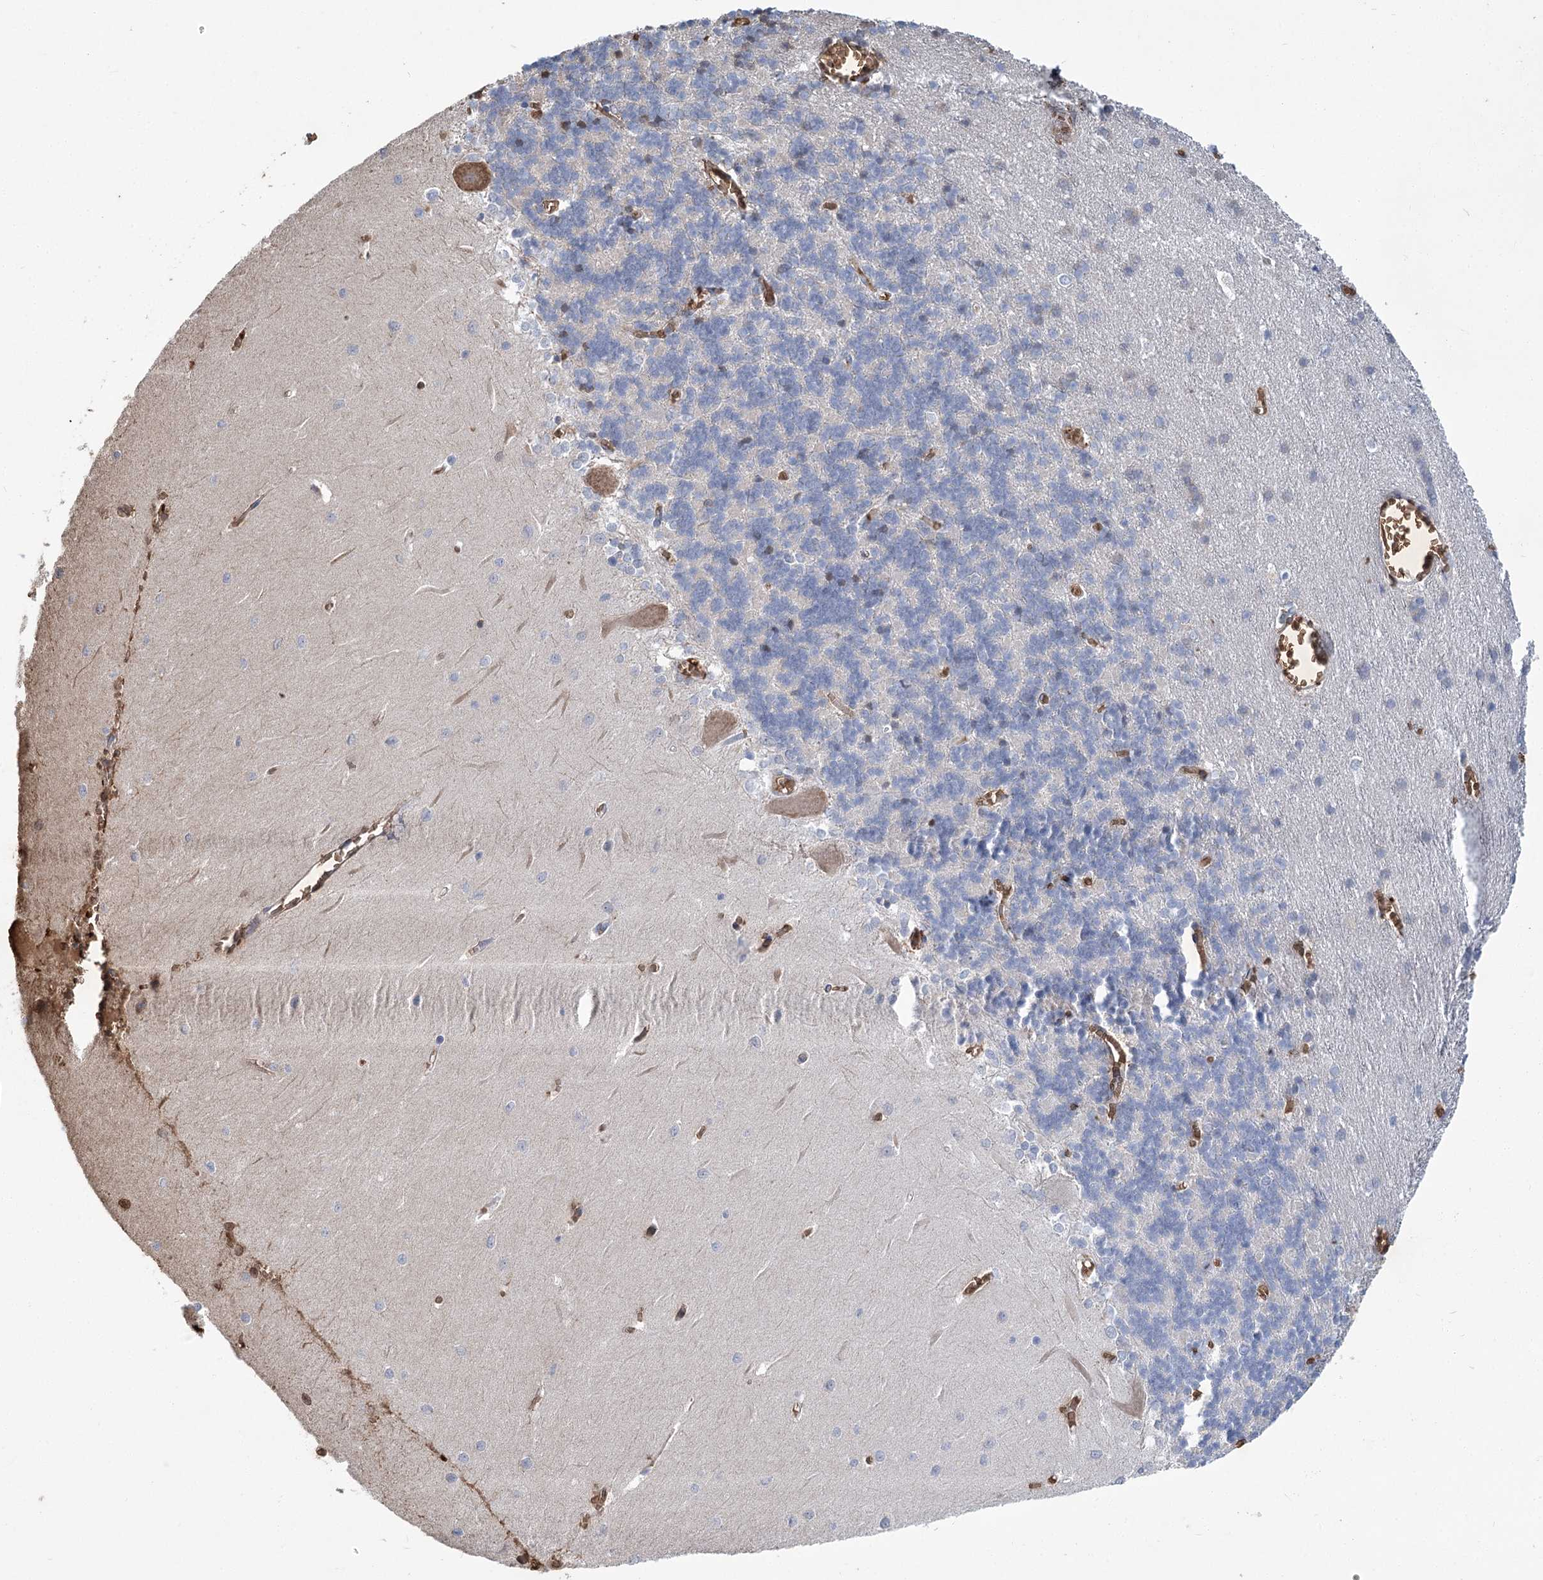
{"staining": {"intensity": "negative", "quantity": "none", "location": "none"}, "tissue": "cerebellum", "cell_type": "Cells in granular layer", "image_type": "normal", "snomed": [{"axis": "morphology", "description": "Normal tissue, NOS"}, {"axis": "topography", "description": "Cerebellum"}], "caption": "Immunohistochemical staining of benign cerebellum demonstrates no significant positivity in cells in granular layer. Brightfield microscopy of immunohistochemistry (IHC) stained with DAB (brown) and hematoxylin (blue), captured at high magnification.", "gene": "HBA1", "patient": {"sex": "male", "age": 37}}